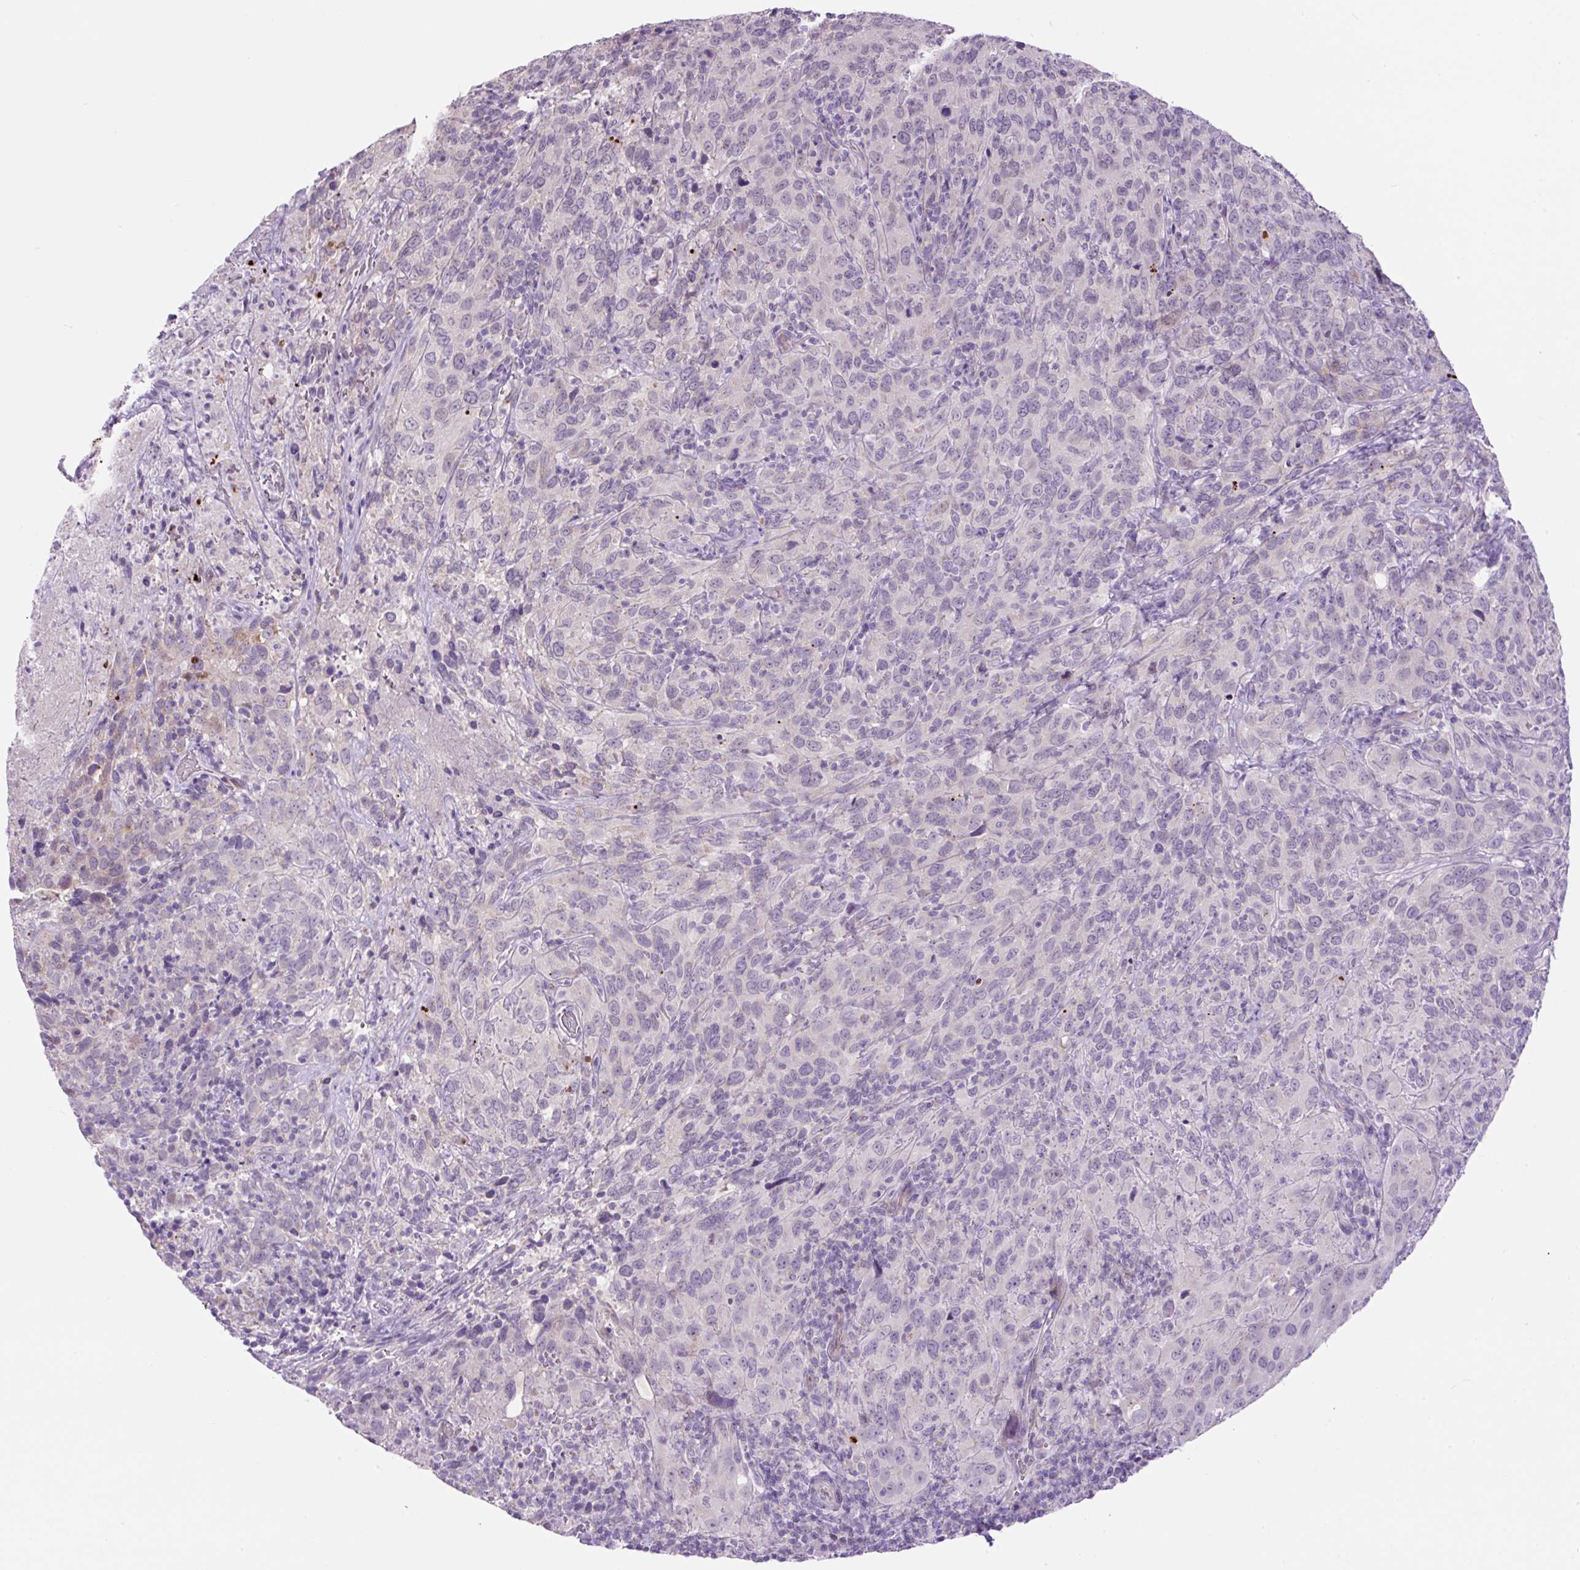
{"staining": {"intensity": "negative", "quantity": "none", "location": "none"}, "tissue": "cervical cancer", "cell_type": "Tumor cells", "image_type": "cancer", "snomed": [{"axis": "morphology", "description": "Squamous cell carcinoma, NOS"}, {"axis": "topography", "description": "Cervix"}], "caption": "High power microscopy micrograph of an IHC micrograph of cervical squamous cell carcinoma, revealing no significant positivity in tumor cells.", "gene": "OGDHL", "patient": {"sex": "female", "age": 51}}